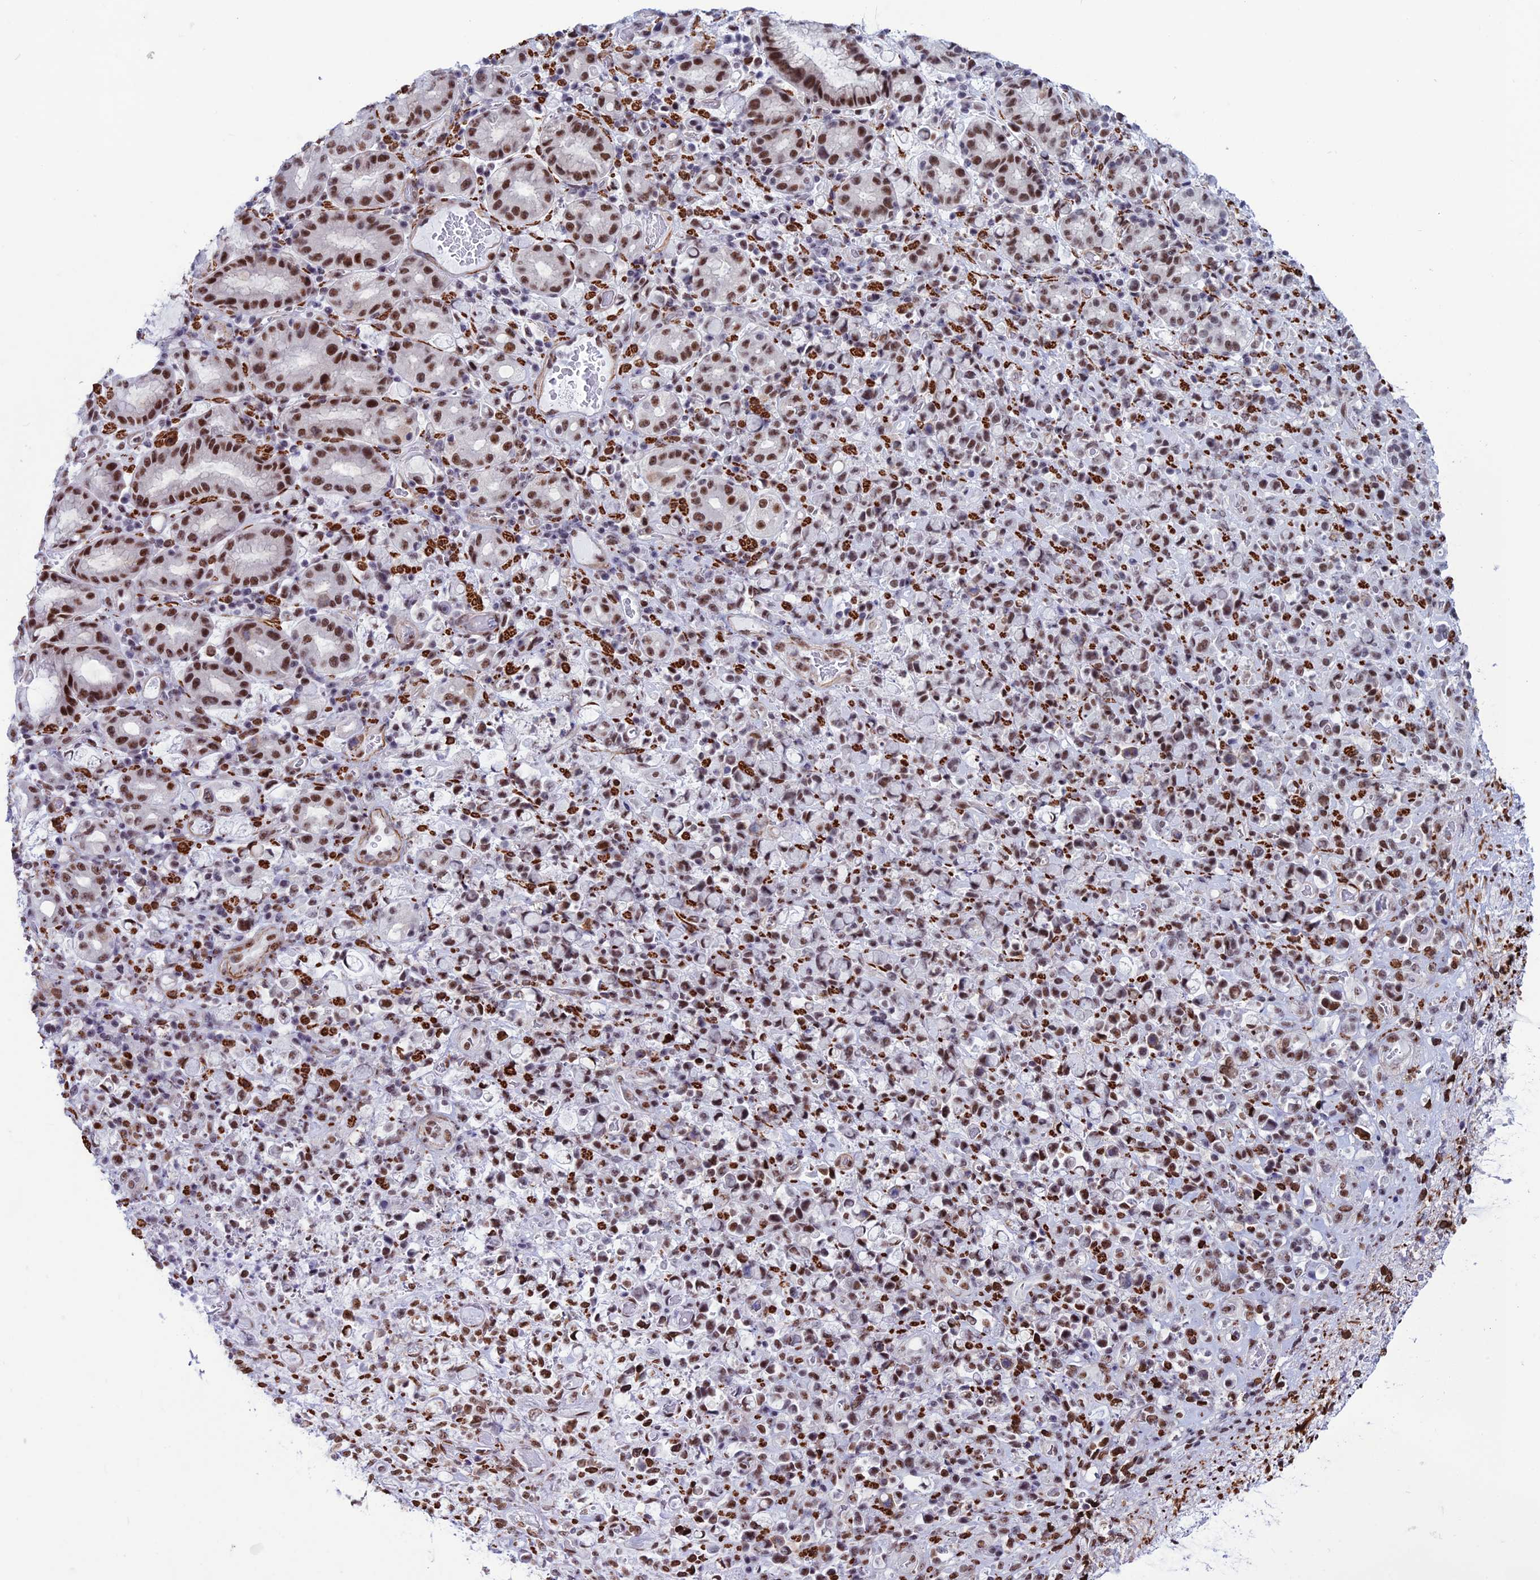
{"staining": {"intensity": "moderate", "quantity": ">75%", "location": "nuclear"}, "tissue": "stomach cancer", "cell_type": "Tumor cells", "image_type": "cancer", "snomed": [{"axis": "morphology", "description": "Normal tissue, NOS"}, {"axis": "morphology", "description": "Adenocarcinoma, NOS"}, {"axis": "topography", "description": "Stomach"}], "caption": "Stomach cancer (adenocarcinoma) stained with DAB (3,3'-diaminobenzidine) immunohistochemistry shows medium levels of moderate nuclear staining in about >75% of tumor cells. (DAB (3,3'-diaminobenzidine) IHC, brown staining for protein, blue staining for nuclei).", "gene": "U2AF1", "patient": {"sex": "female", "age": 79}}